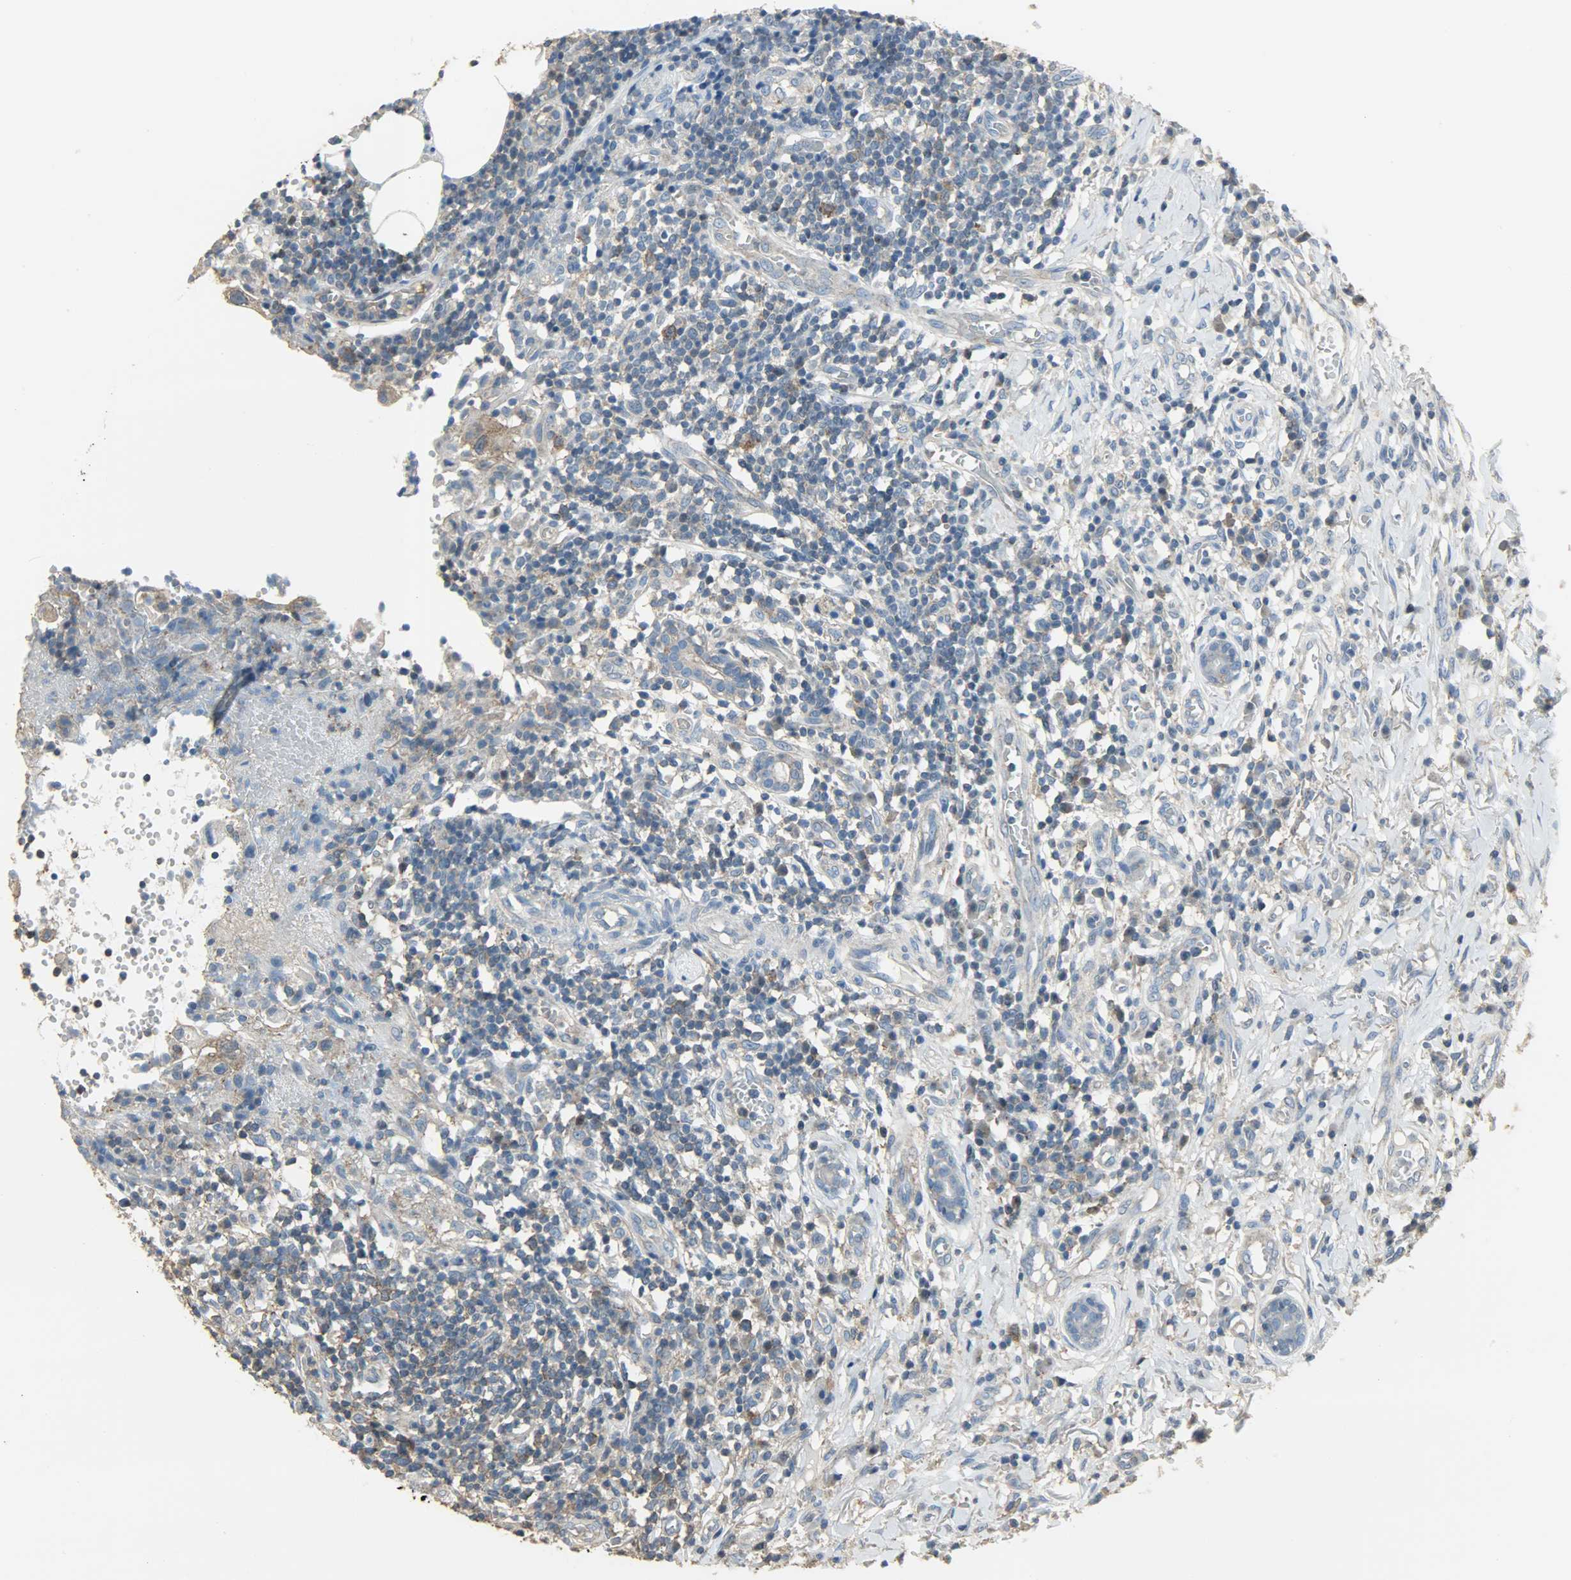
{"staining": {"intensity": "weak", "quantity": ">75%", "location": "cytoplasmic/membranous"}, "tissue": "thyroid cancer", "cell_type": "Tumor cells", "image_type": "cancer", "snomed": [{"axis": "morphology", "description": "Carcinoma, NOS"}, {"axis": "topography", "description": "Thyroid gland"}], "caption": "A micrograph of human thyroid cancer (carcinoma) stained for a protein shows weak cytoplasmic/membranous brown staining in tumor cells. Nuclei are stained in blue.", "gene": "DNAJA4", "patient": {"sex": "female", "age": 77}}